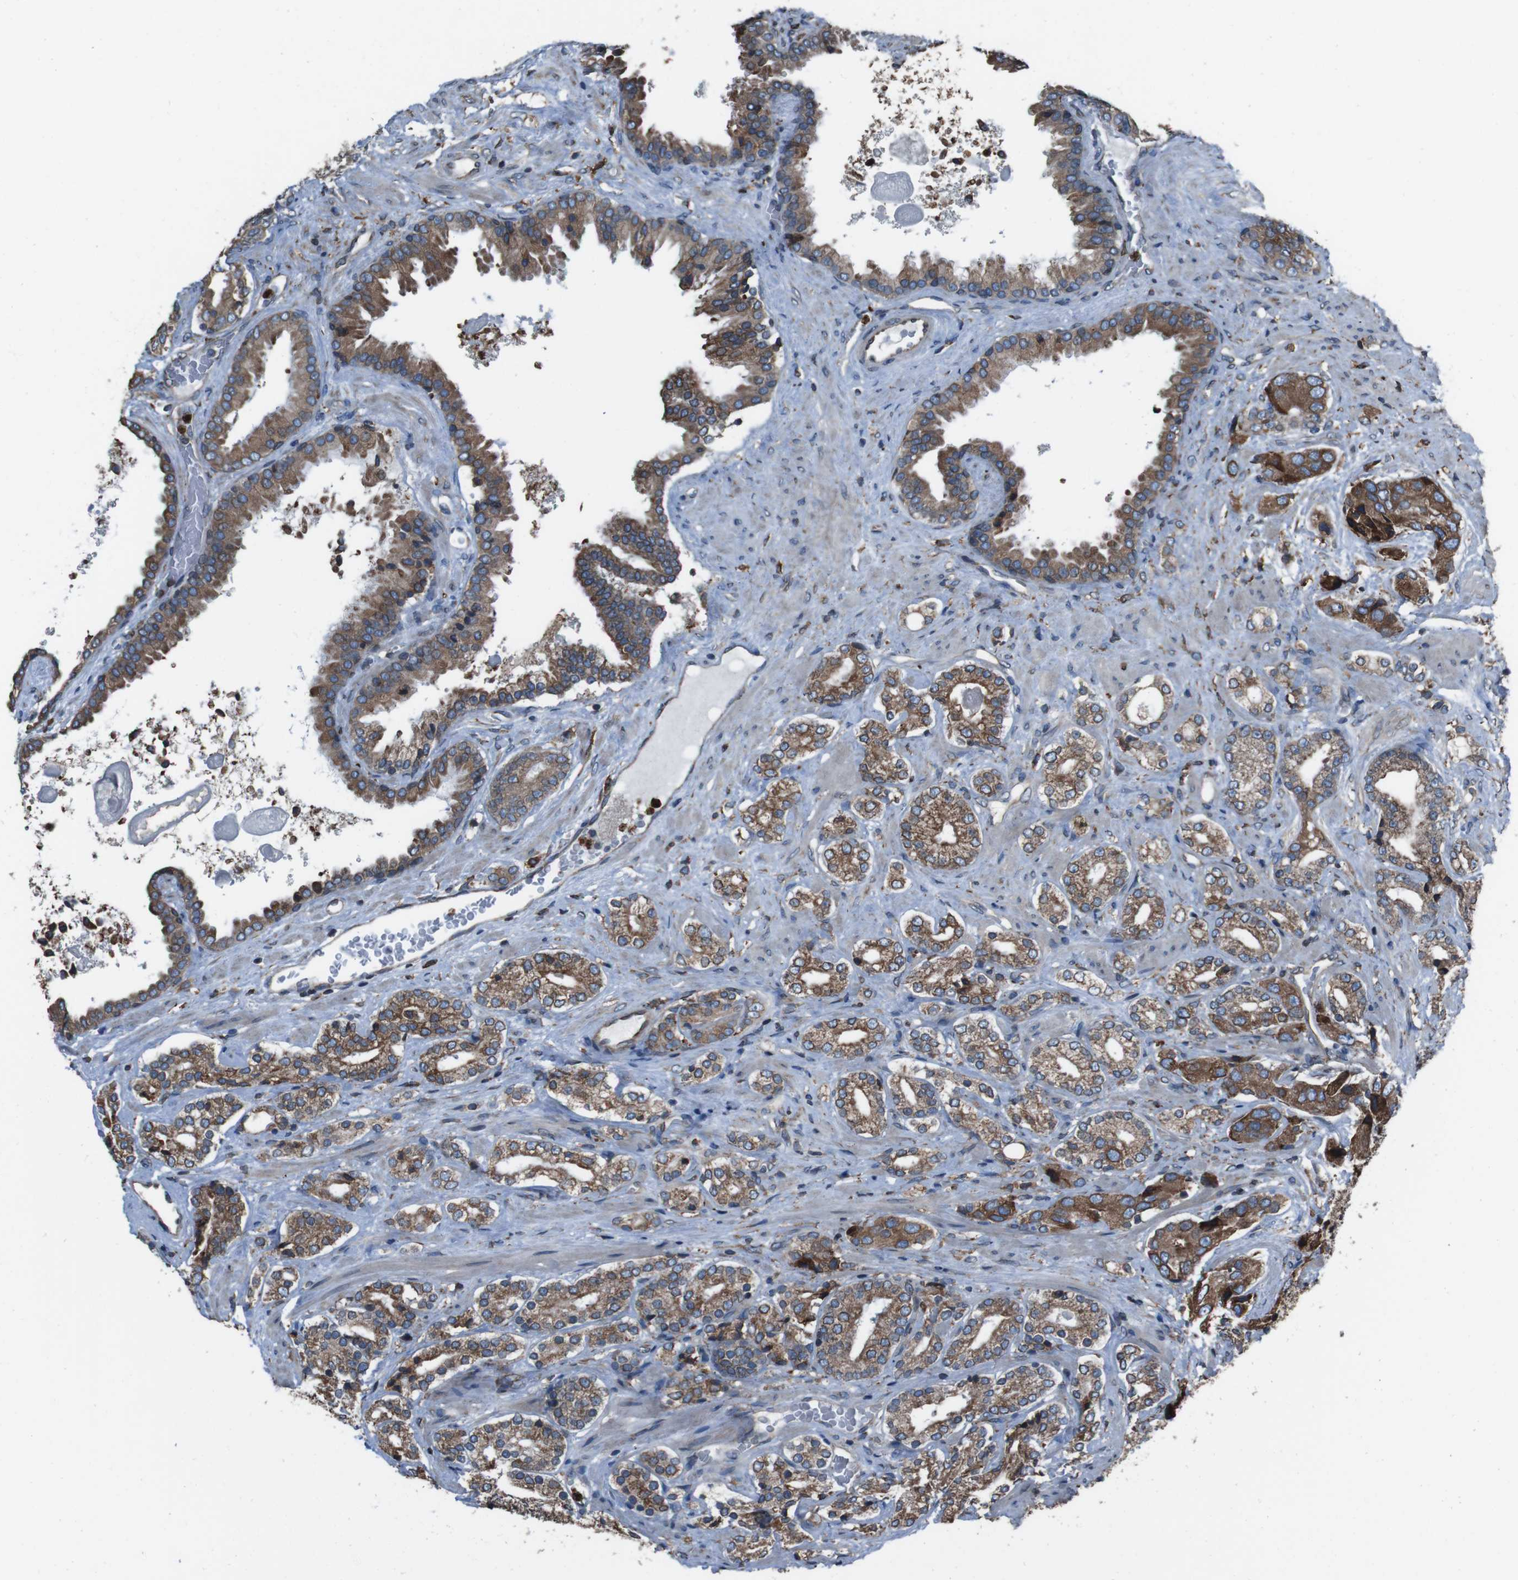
{"staining": {"intensity": "moderate", "quantity": ">75%", "location": "cytoplasmic/membranous"}, "tissue": "prostate cancer", "cell_type": "Tumor cells", "image_type": "cancer", "snomed": [{"axis": "morphology", "description": "Adenocarcinoma, High grade"}, {"axis": "topography", "description": "Prostate"}], "caption": "Approximately >75% of tumor cells in prostate cancer display moderate cytoplasmic/membranous protein positivity as visualized by brown immunohistochemical staining.", "gene": "APMAP", "patient": {"sex": "male", "age": 71}}